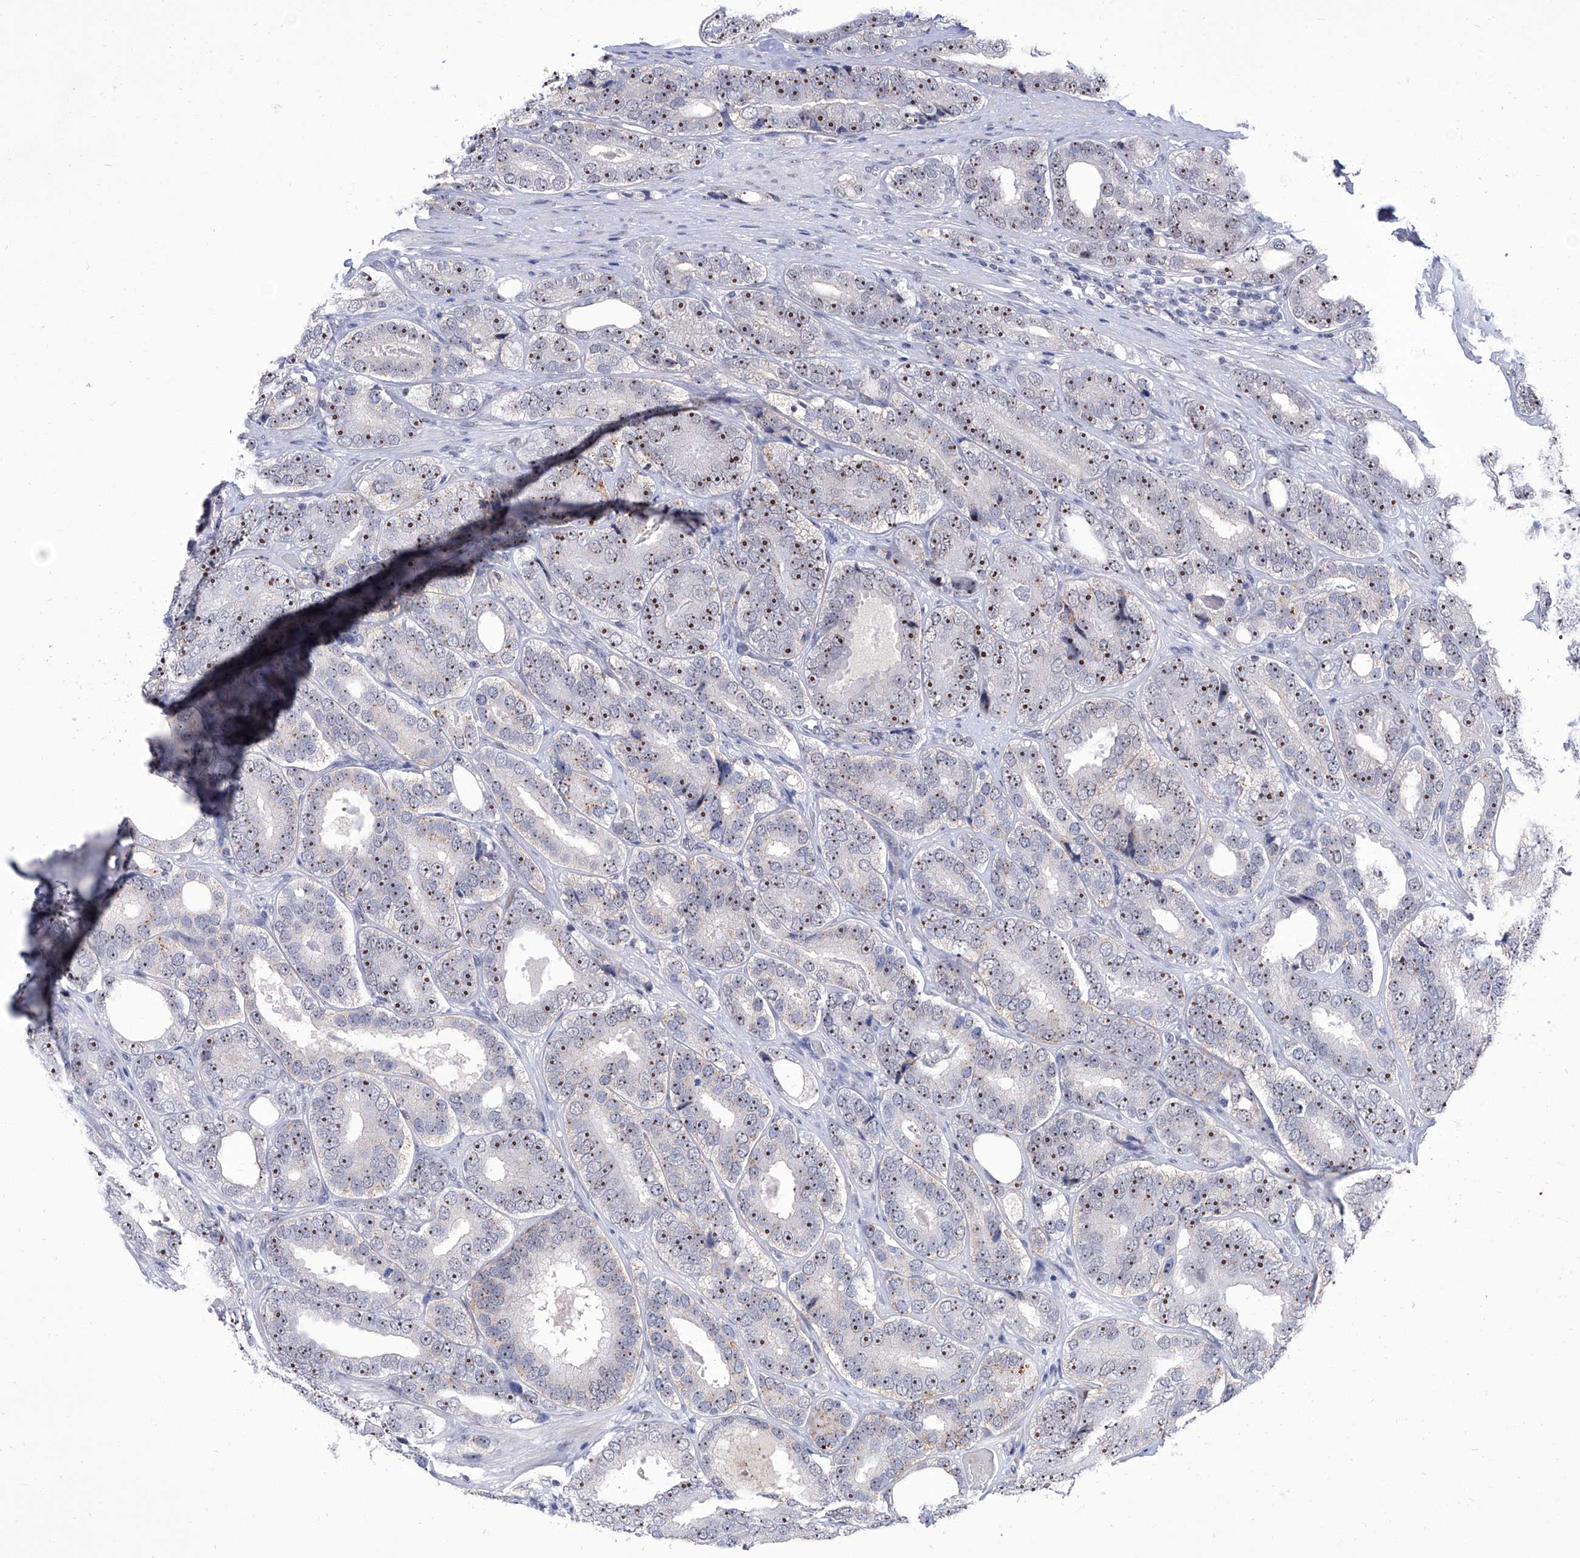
{"staining": {"intensity": "moderate", "quantity": ">75%", "location": "cytoplasmic/membranous"}, "tissue": "prostate cancer", "cell_type": "Tumor cells", "image_type": "cancer", "snomed": [{"axis": "morphology", "description": "Adenocarcinoma, High grade"}, {"axis": "topography", "description": "Prostate"}], "caption": "Brown immunohistochemical staining in human prostate high-grade adenocarcinoma shows moderate cytoplasmic/membranous expression in about >75% of tumor cells. Nuclei are stained in blue.", "gene": "CMTR1", "patient": {"sex": "male", "age": 56}}